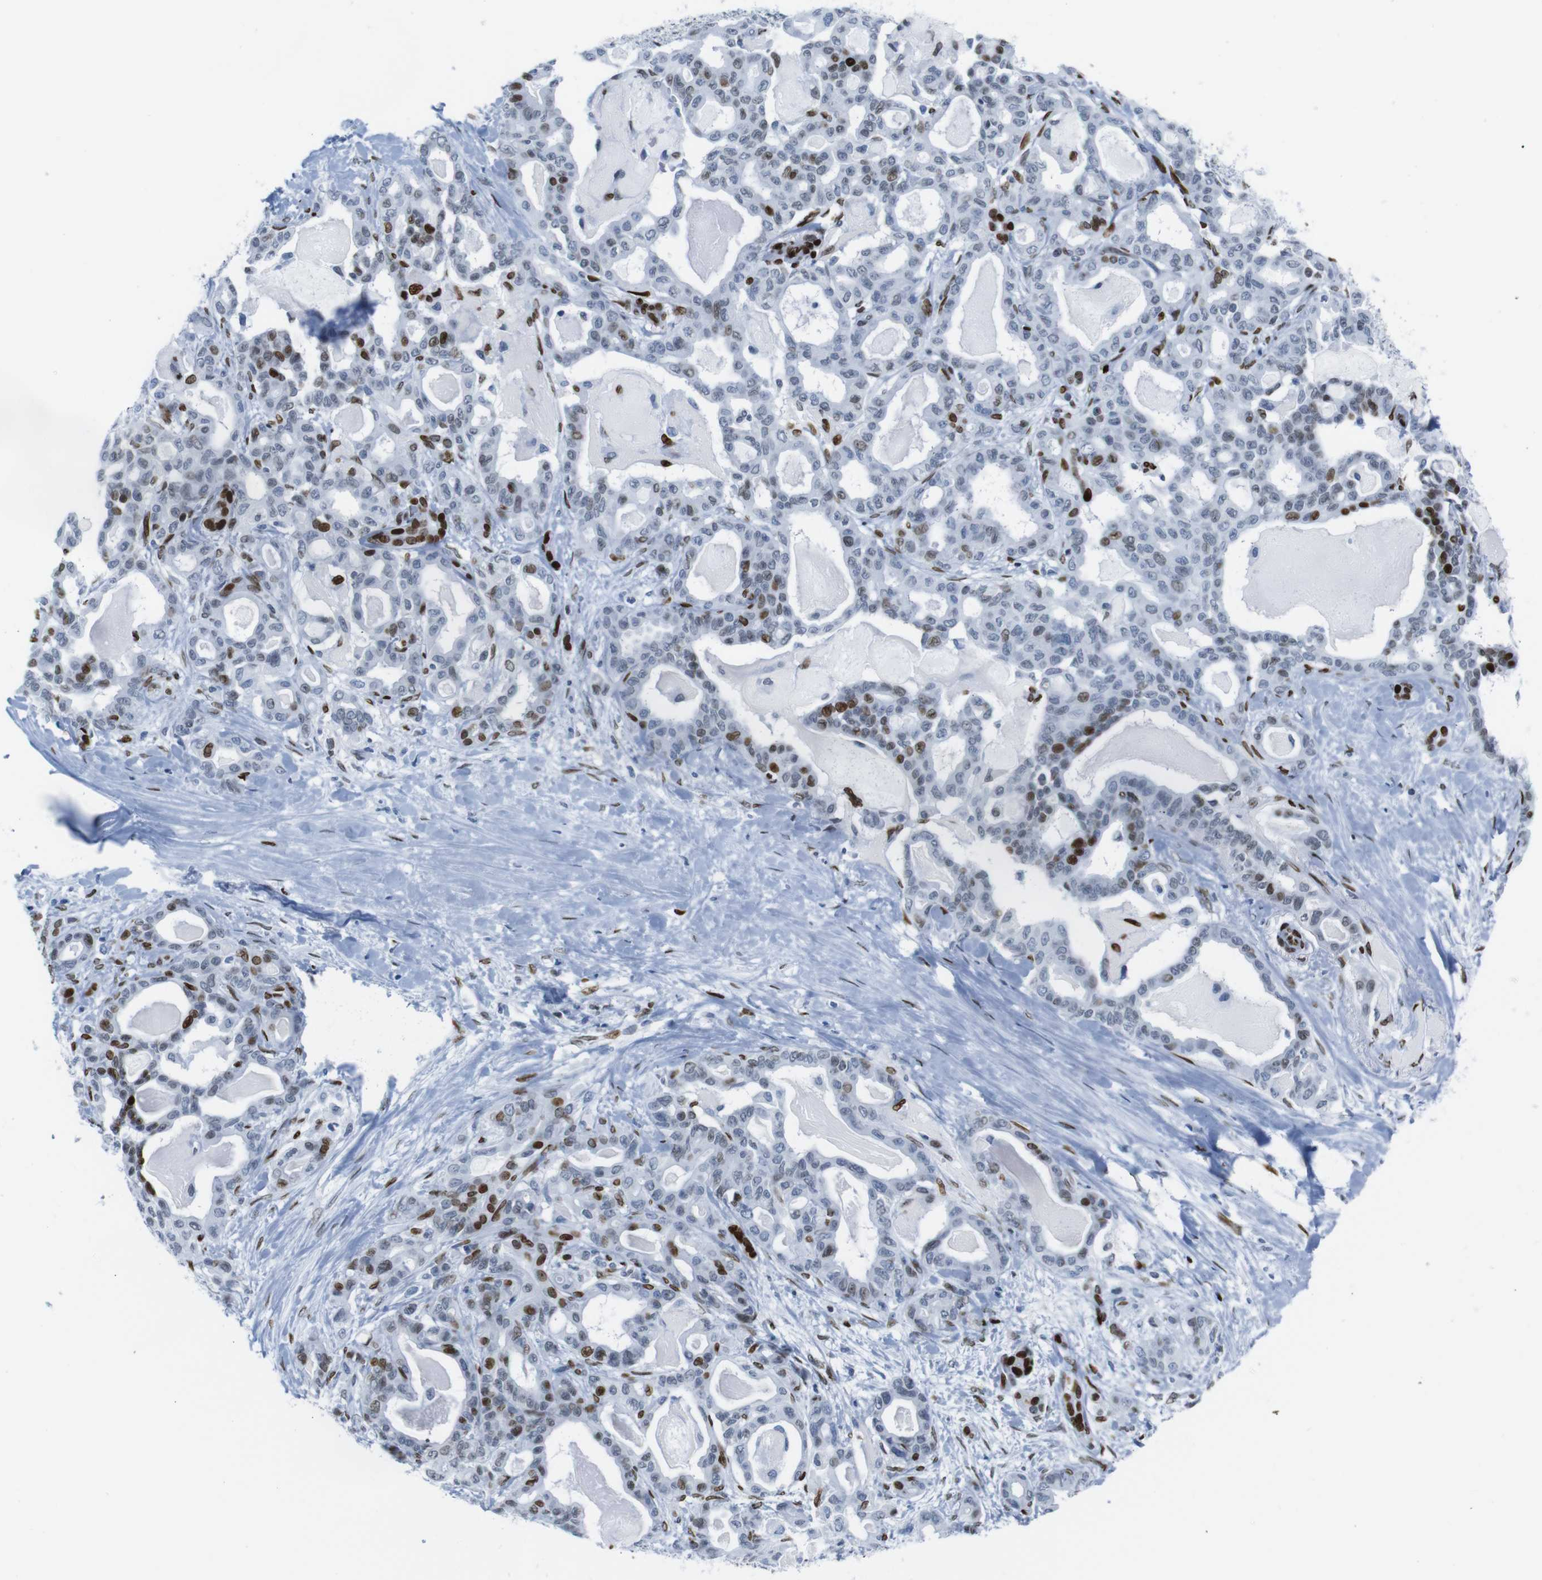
{"staining": {"intensity": "strong", "quantity": "25%-75%", "location": "nuclear"}, "tissue": "pancreatic cancer", "cell_type": "Tumor cells", "image_type": "cancer", "snomed": [{"axis": "morphology", "description": "Adenocarcinoma, NOS"}, {"axis": "topography", "description": "Pancreas"}], "caption": "Protein analysis of pancreatic cancer tissue displays strong nuclear positivity in approximately 25%-75% of tumor cells.", "gene": "NPIPB15", "patient": {"sex": "male", "age": 63}}